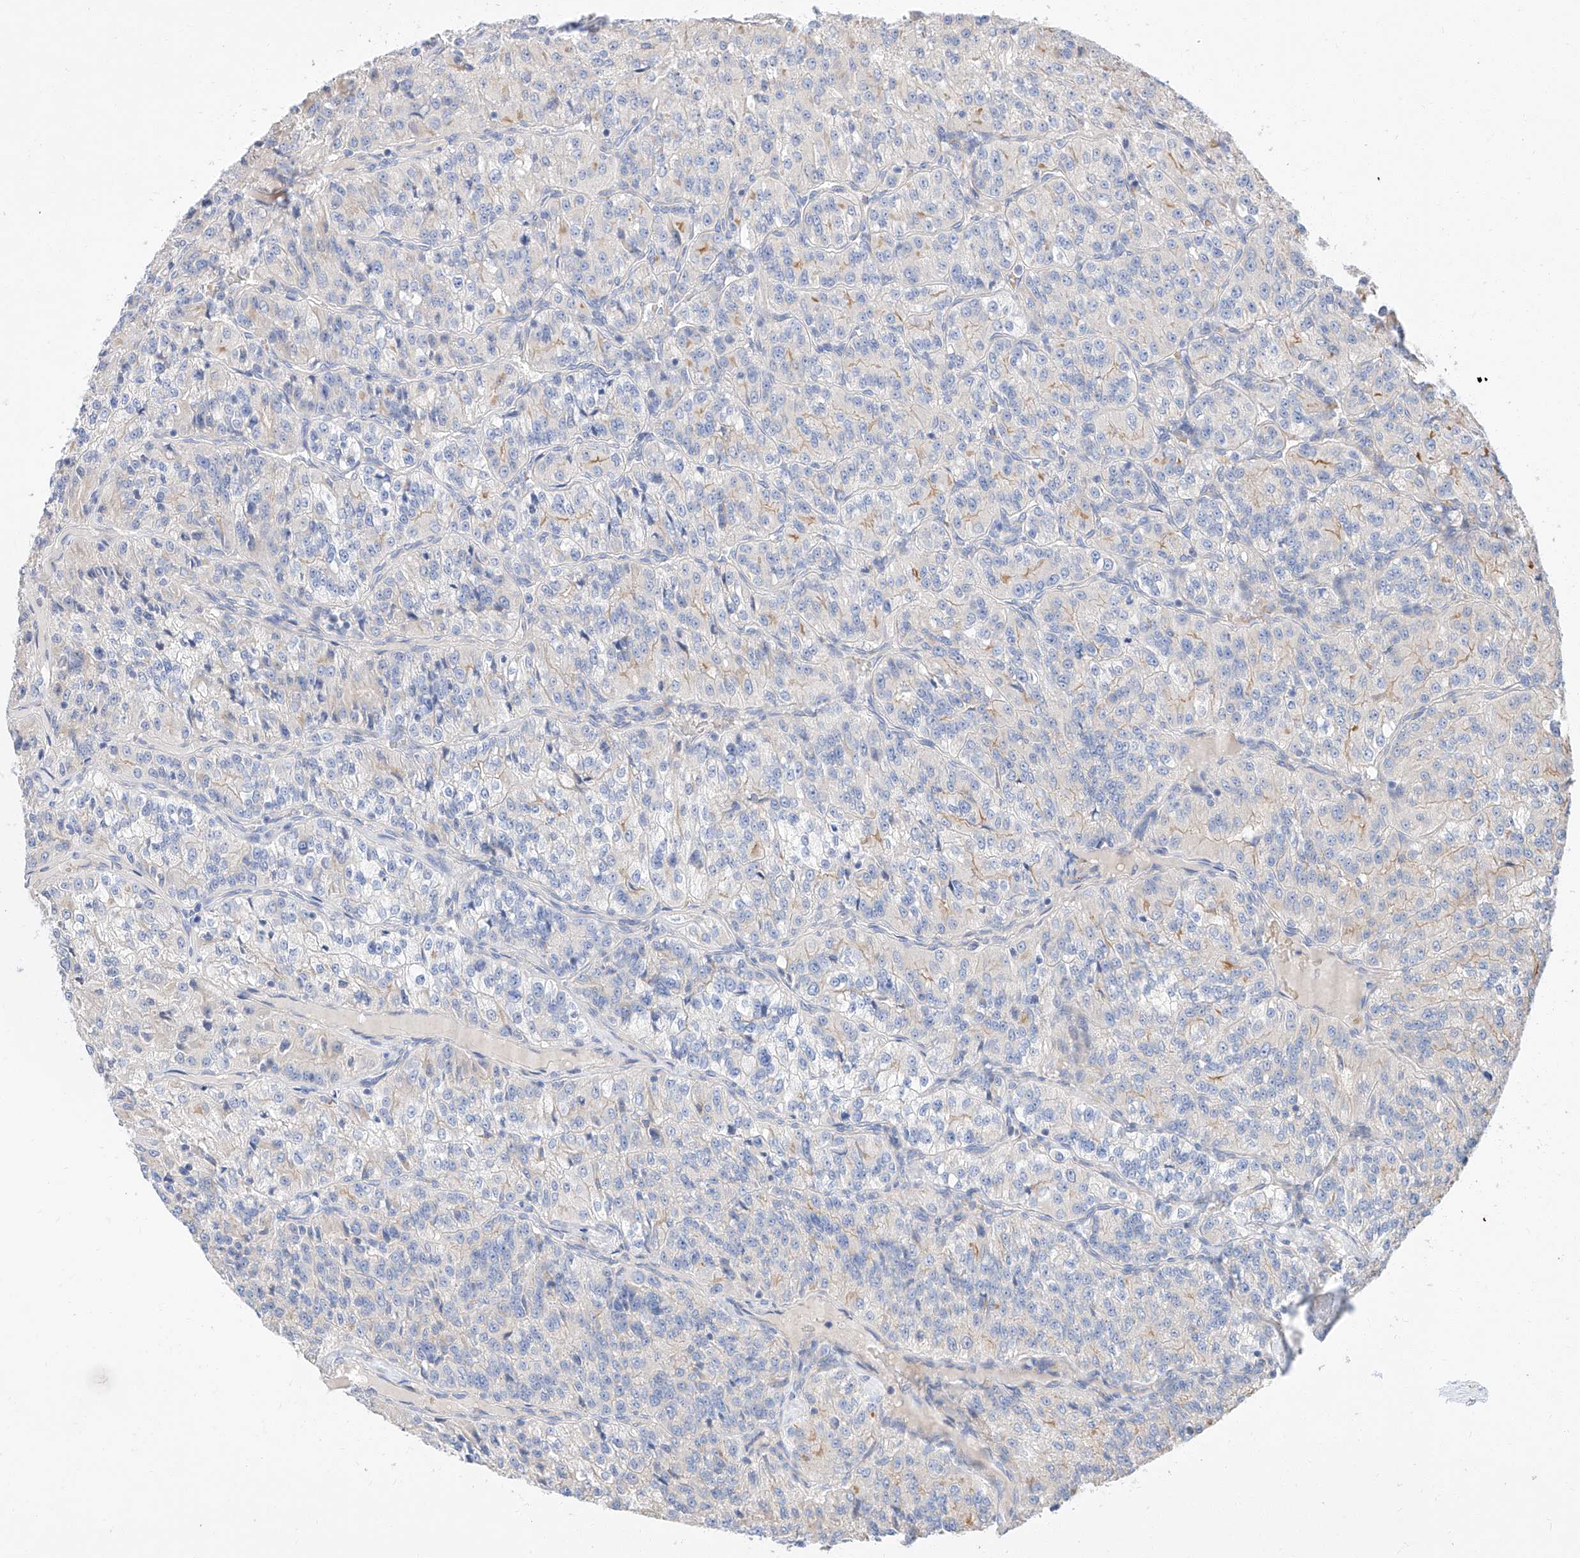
{"staining": {"intensity": "negative", "quantity": "none", "location": "none"}, "tissue": "renal cancer", "cell_type": "Tumor cells", "image_type": "cancer", "snomed": [{"axis": "morphology", "description": "Adenocarcinoma, NOS"}, {"axis": "topography", "description": "Kidney"}], "caption": "A photomicrograph of adenocarcinoma (renal) stained for a protein shows no brown staining in tumor cells.", "gene": "GLMN", "patient": {"sex": "female", "age": 63}}